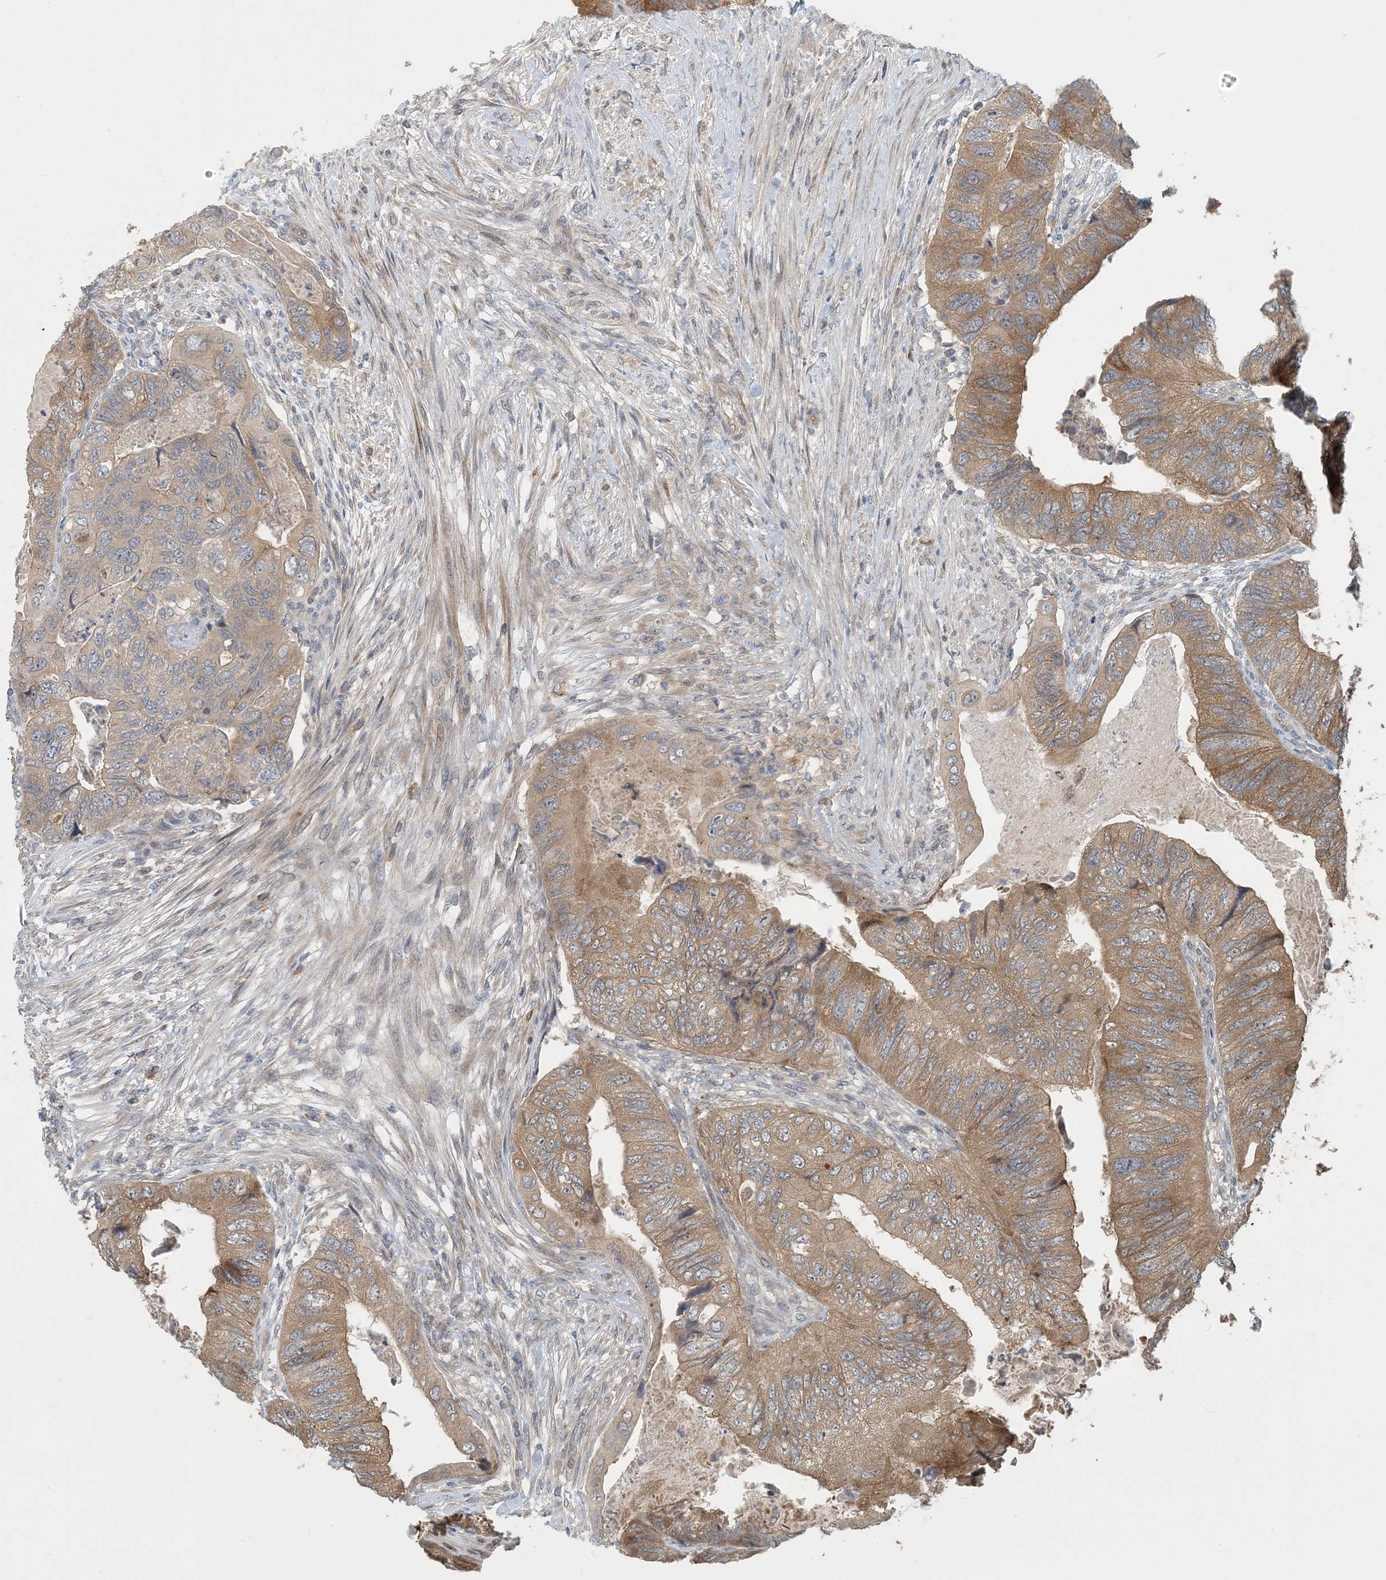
{"staining": {"intensity": "moderate", "quantity": ">75%", "location": "cytoplasmic/membranous"}, "tissue": "colorectal cancer", "cell_type": "Tumor cells", "image_type": "cancer", "snomed": [{"axis": "morphology", "description": "Adenocarcinoma, NOS"}, {"axis": "topography", "description": "Rectum"}], "caption": "There is medium levels of moderate cytoplasmic/membranous staining in tumor cells of colorectal cancer, as demonstrated by immunohistochemical staining (brown color).", "gene": "ZBTB3", "patient": {"sex": "male", "age": 63}}